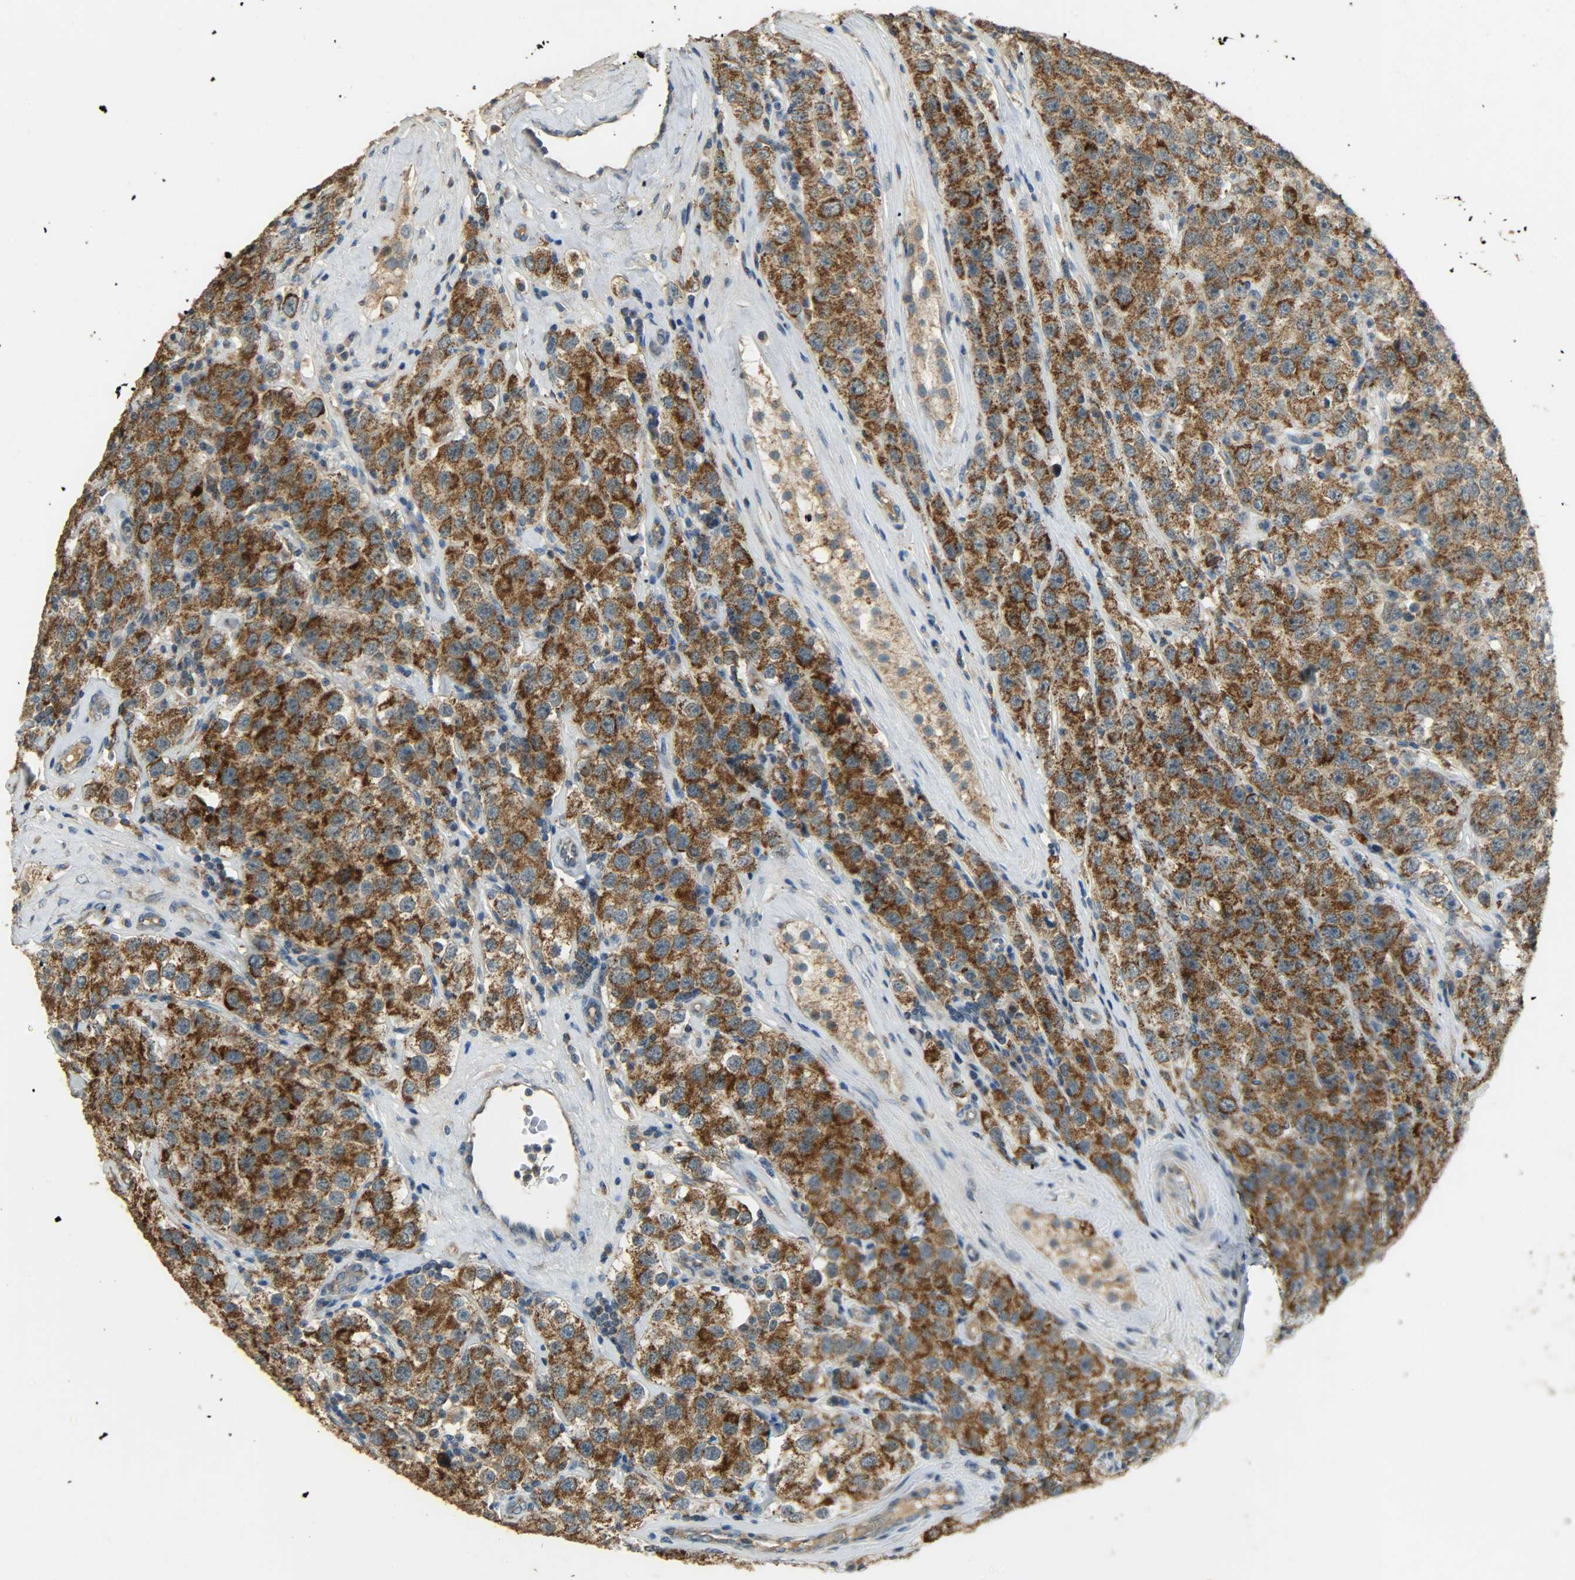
{"staining": {"intensity": "strong", "quantity": ">75%", "location": "cytoplasmic/membranous"}, "tissue": "testis cancer", "cell_type": "Tumor cells", "image_type": "cancer", "snomed": [{"axis": "morphology", "description": "Seminoma, NOS"}, {"axis": "topography", "description": "Testis"}], "caption": "Testis cancer stained with a protein marker exhibits strong staining in tumor cells.", "gene": "HDHD5", "patient": {"sex": "male", "age": 52}}